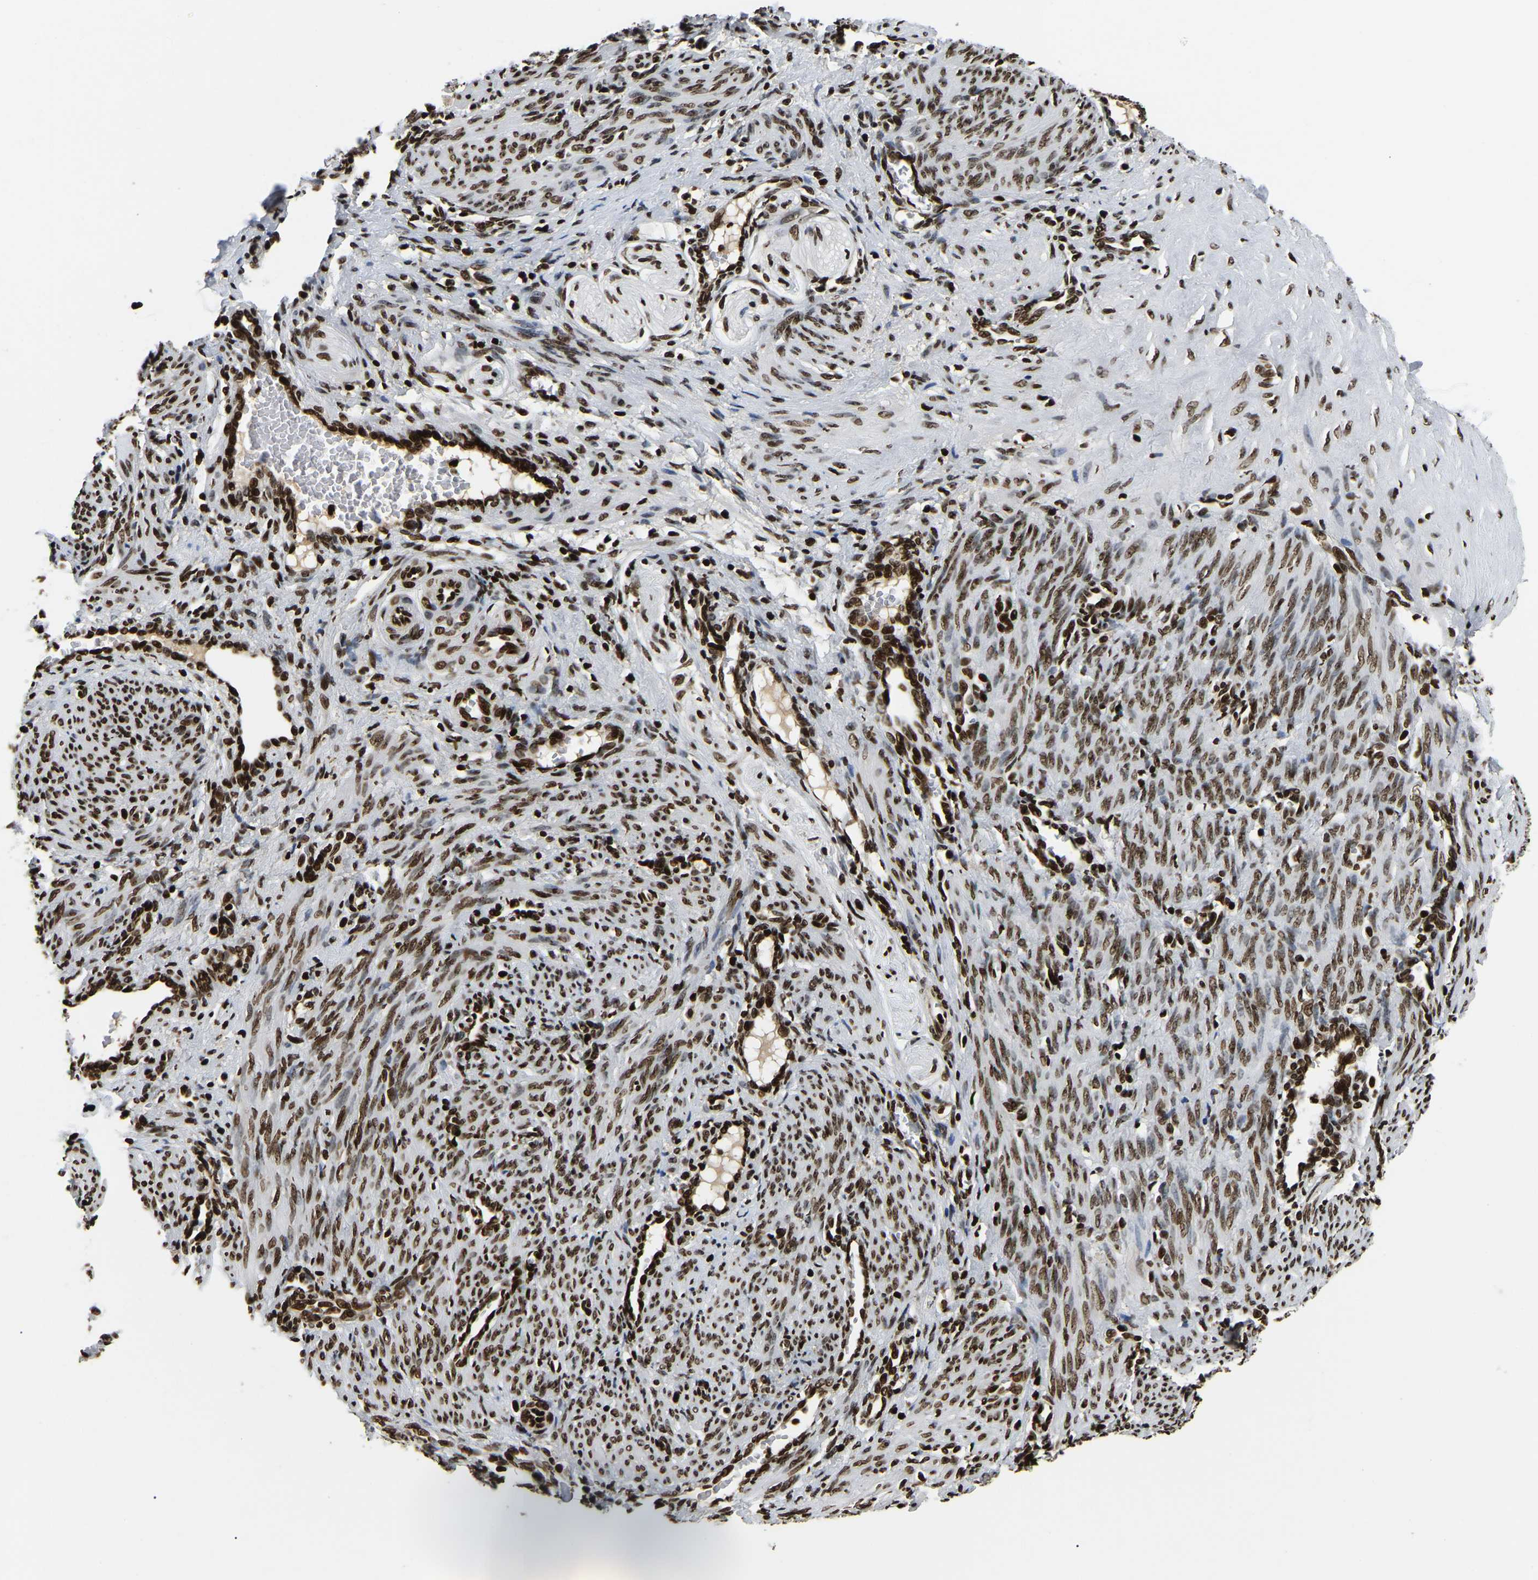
{"staining": {"intensity": "strong", "quantity": ">75%", "location": "nuclear"}, "tissue": "smooth muscle", "cell_type": "Smooth muscle cells", "image_type": "normal", "snomed": [{"axis": "morphology", "description": "Normal tissue, NOS"}, {"axis": "topography", "description": "Endometrium"}], "caption": "Strong nuclear protein staining is present in about >75% of smooth muscle cells in smooth muscle.", "gene": "LRRC61", "patient": {"sex": "female", "age": 33}}